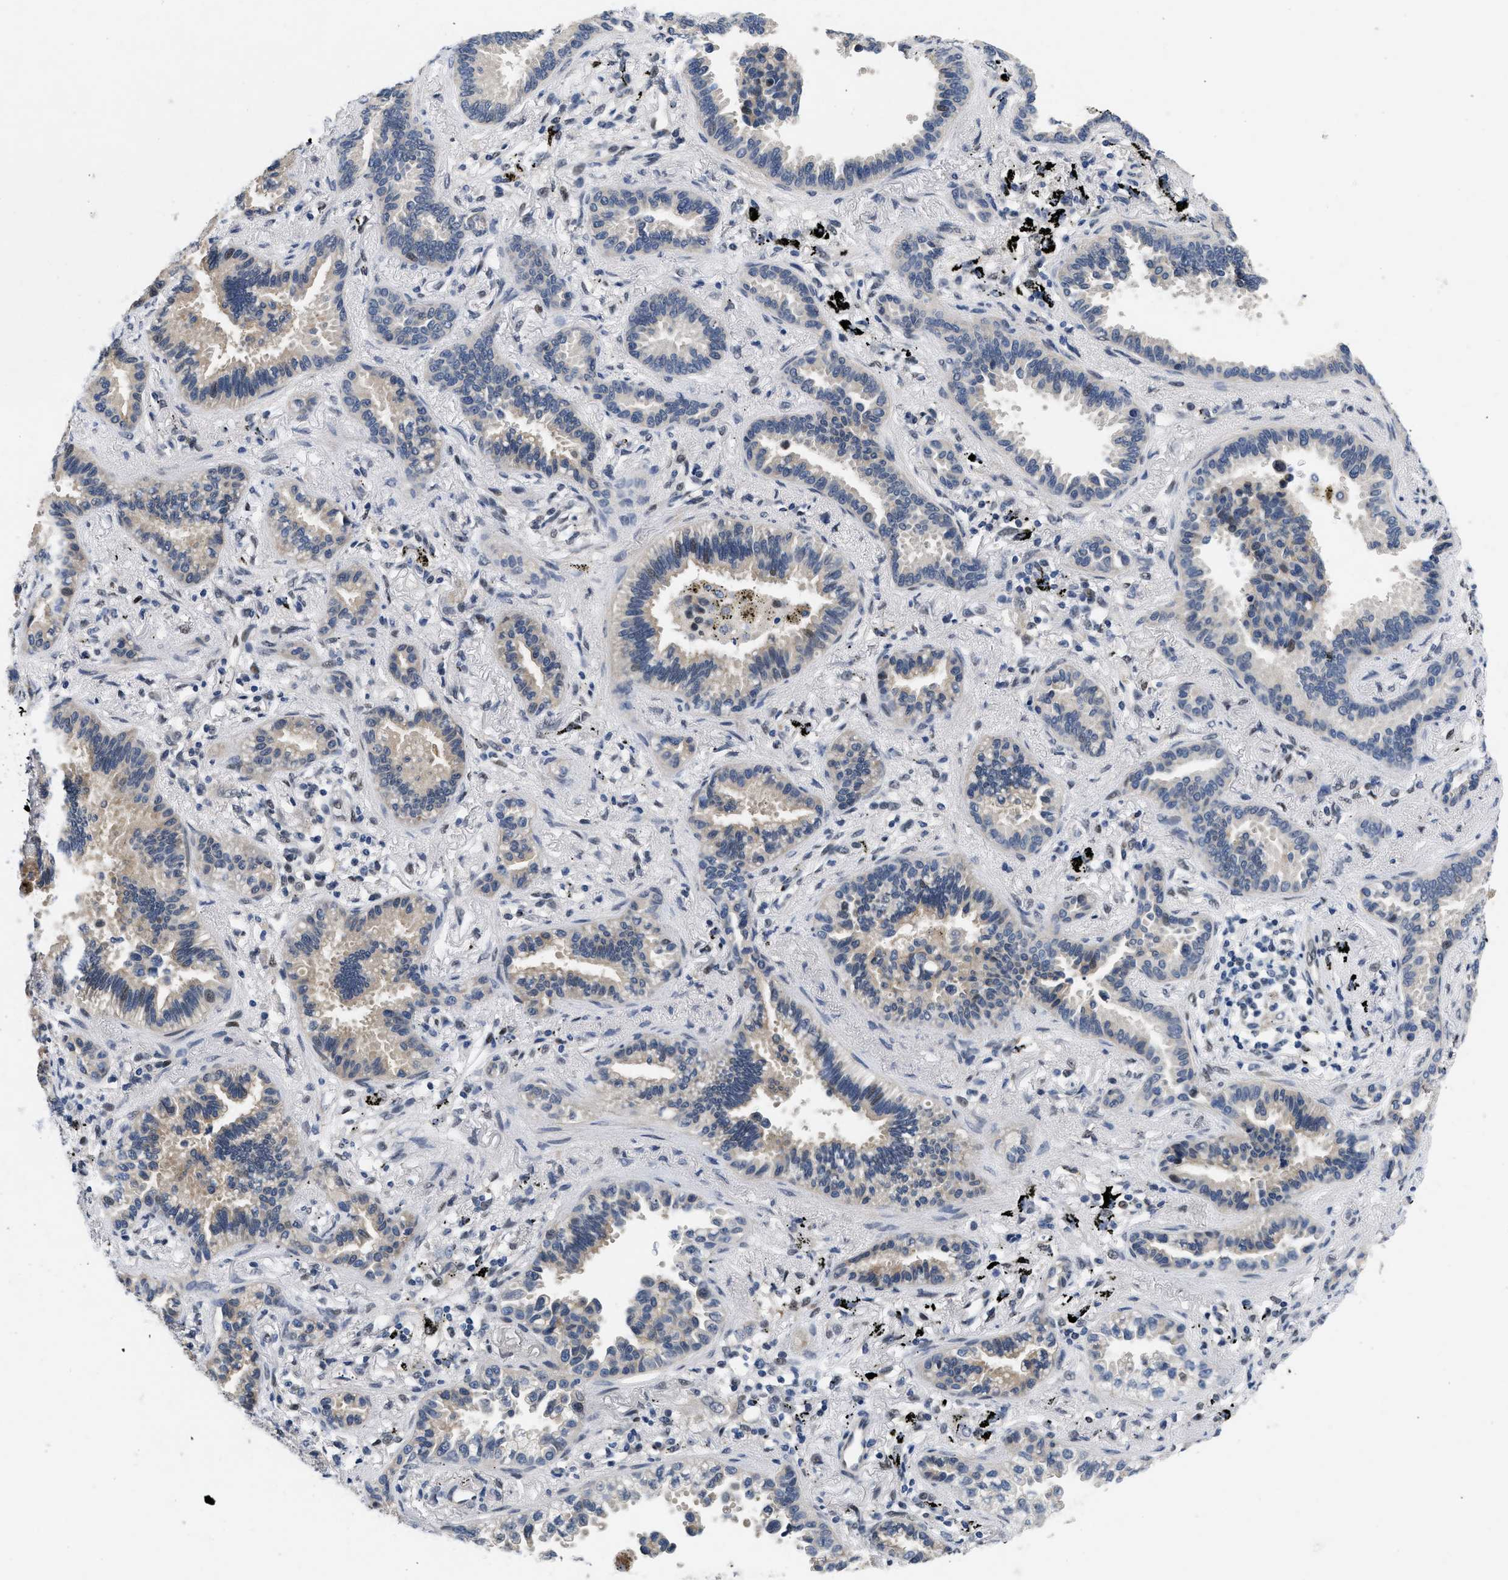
{"staining": {"intensity": "weak", "quantity": "<25%", "location": "cytoplasmic/membranous"}, "tissue": "lung cancer", "cell_type": "Tumor cells", "image_type": "cancer", "snomed": [{"axis": "morphology", "description": "Normal tissue, NOS"}, {"axis": "morphology", "description": "Adenocarcinoma, NOS"}, {"axis": "topography", "description": "Lung"}], "caption": "Lung adenocarcinoma stained for a protein using IHC demonstrates no positivity tumor cells.", "gene": "VIP", "patient": {"sex": "male", "age": 59}}